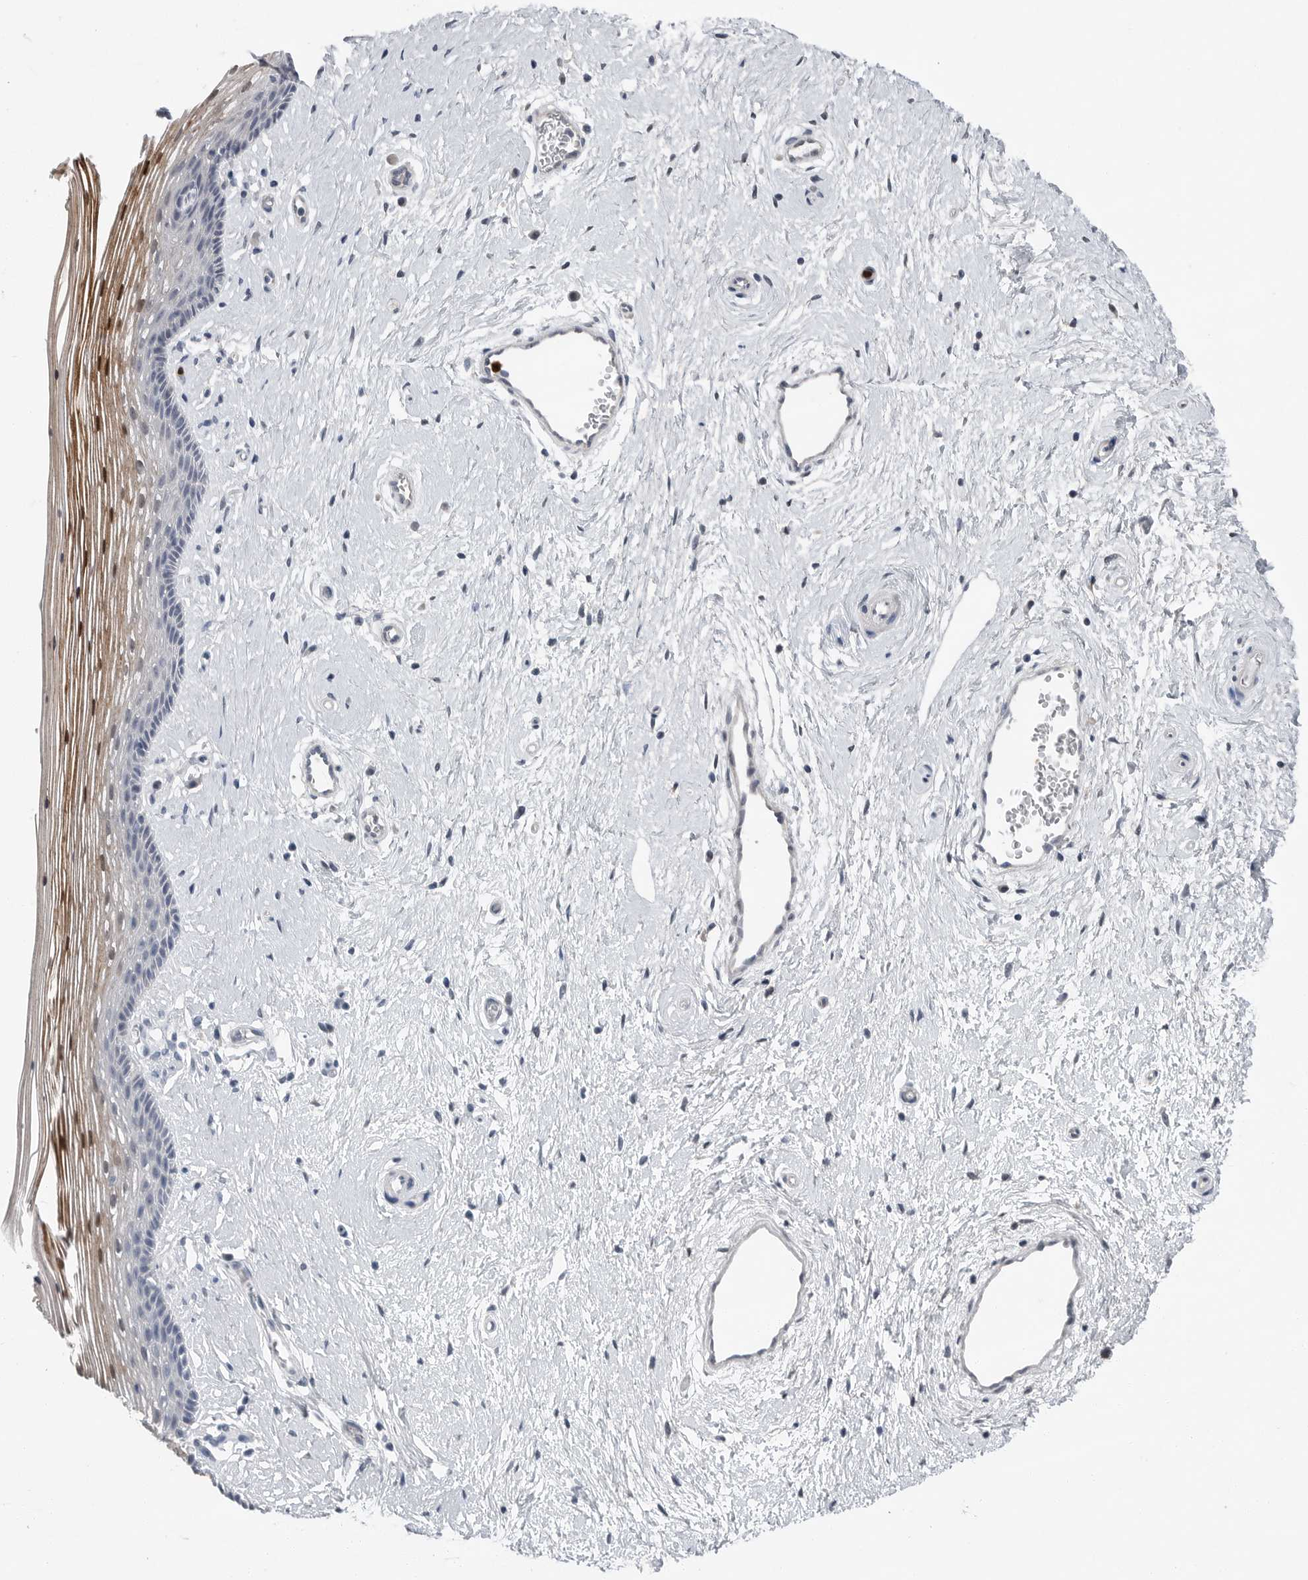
{"staining": {"intensity": "moderate", "quantity": "<25%", "location": "cytoplasmic/membranous,nuclear"}, "tissue": "vagina", "cell_type": "Squamous epithelial cells", "image_type": "normal", "snomed": [{"axis": "morphology", "description": "Normal tissue, NOS"}, {"axis": "topography", "description": "Vagina"}], "caption": "Immunohistochemical staining of normal vagina shows <25% levels of moderate cytoplasmic/membranous,nuclear protein staining in approximately <25% of squamous epithelial cells.", "gene": "SCP2", "patient": {"sex": "female", "age": 46}}